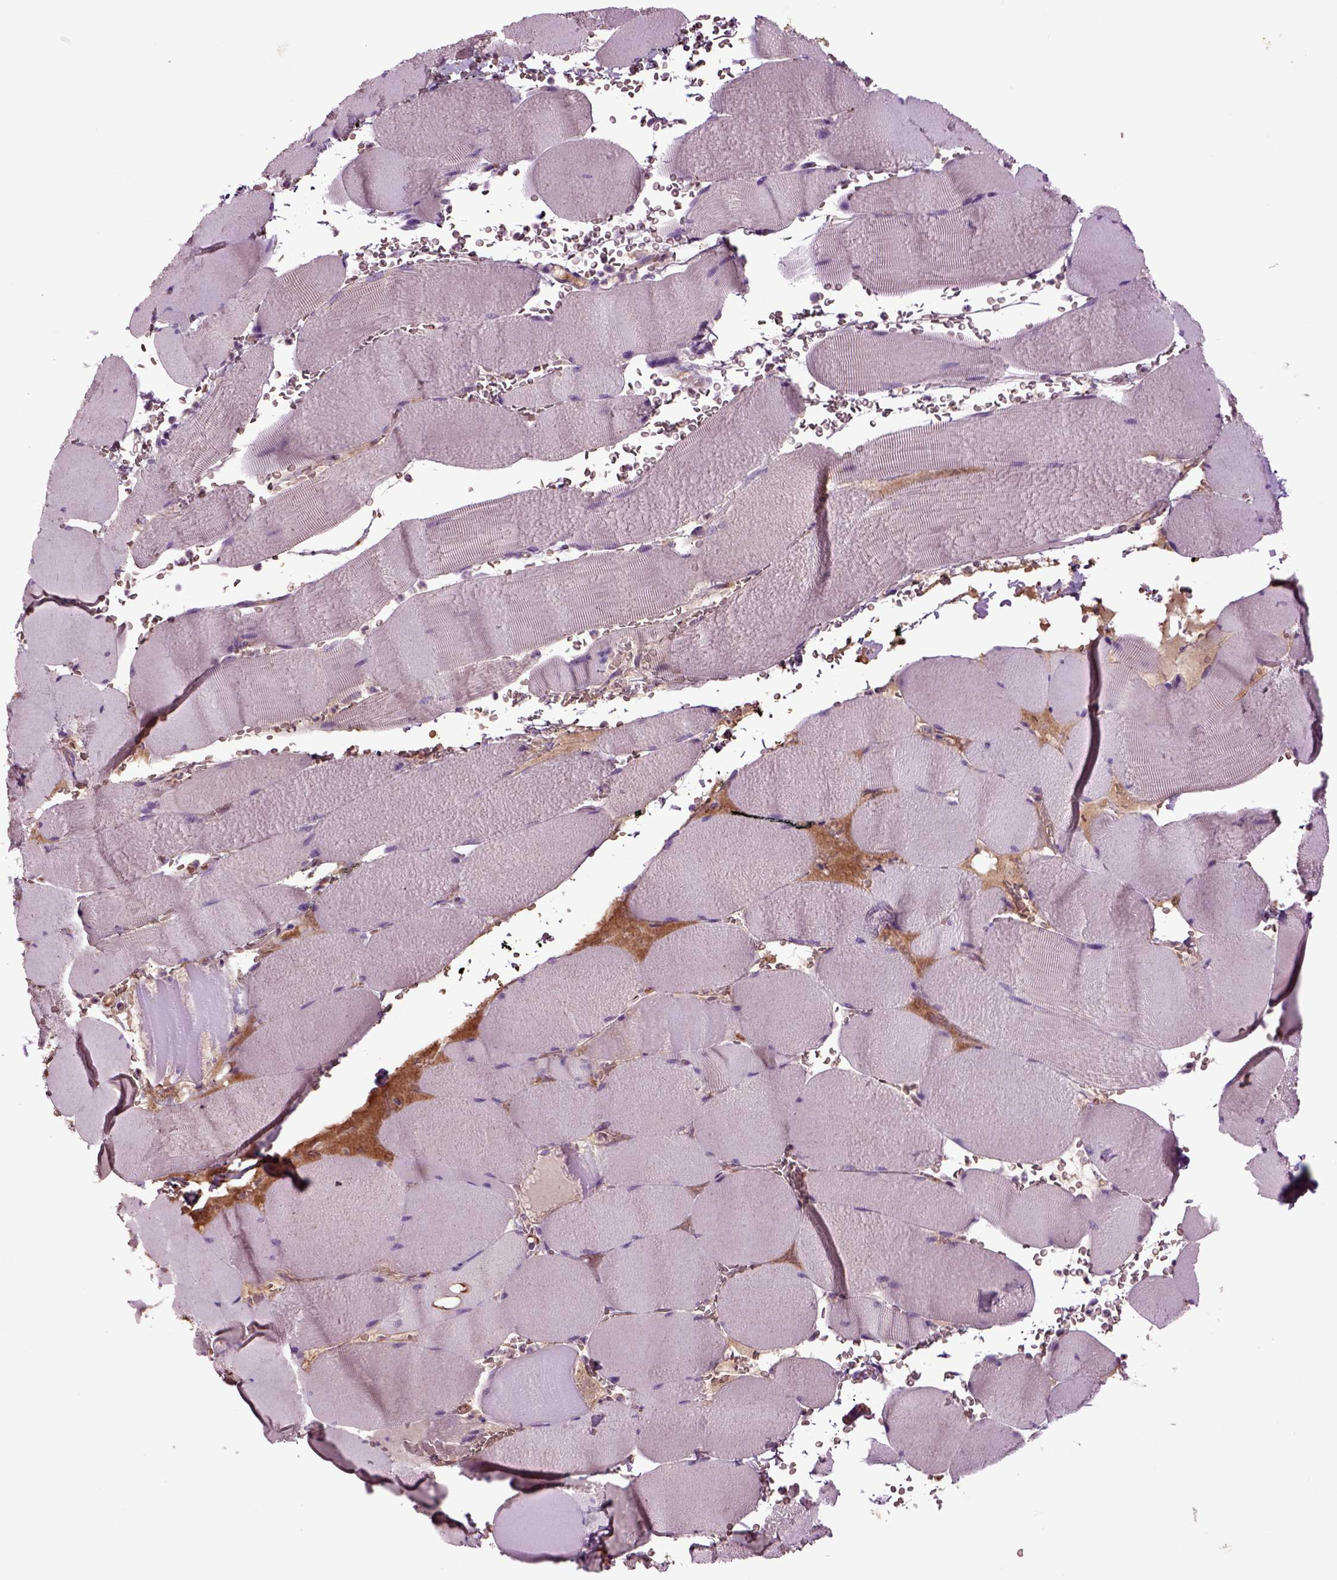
{"staining": {"intensity": "negative", "quantity": "none", "location": "none"}, "tissue": "skeletal muscle", "cell_type": "Myocytes", "image_type": "normal", "snomed": [{"axis": "morphology", "description": "Normal tissue, NOS"}, {"axis": "topography", "description": "Skeletal muscle"}], "caption": "Immunohistochemical staining of normal skeletal muscle demonstrates no significant expression in myocytes.", "gene": "SPON1", "patient": {"sex": "male", "age": 56}}